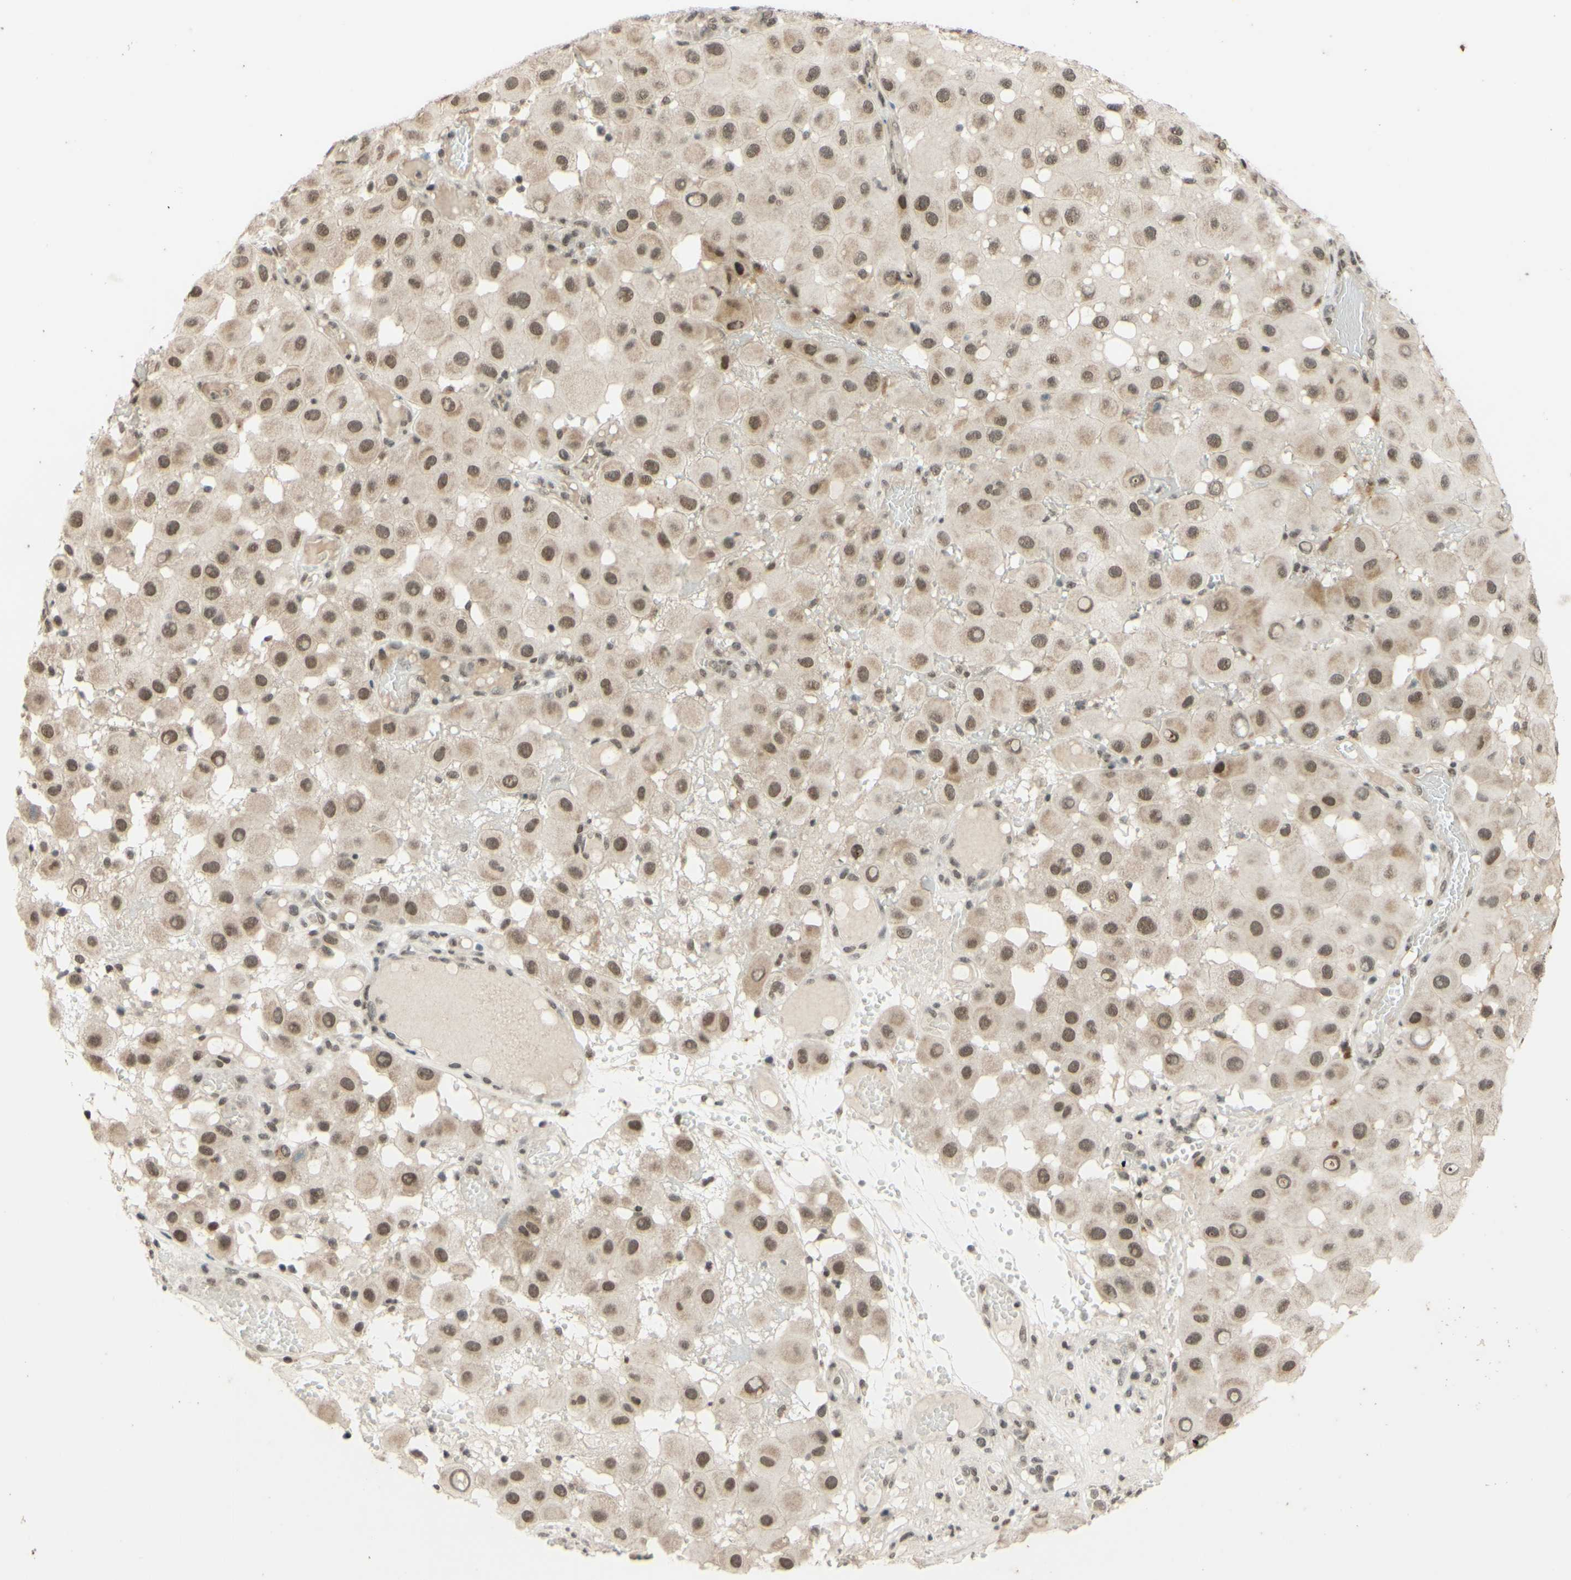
{"staining": {"intensity": "moderate", "quantity": ">75%", "location": "cytoplasmic/membranous,nuclear"}, "tissue": "melanoma", "cell_type": "Tumor cells", "image_type": "cancer", "snomed": [{"axis": "morphology", "description": "Malignant melanoma, NOS"}, {"axis": "topography", "description": "Skin"}], "caption": "Melanoma tissue displays moderate cytoplasmic/membranous and nuclear staining in approximately >75% of tumor cells The protein of interest is shown in brown color, while the nuclei are stained blue.", "gene": "SMARCB1", "patient": {"sex": "female", "age": 81}}